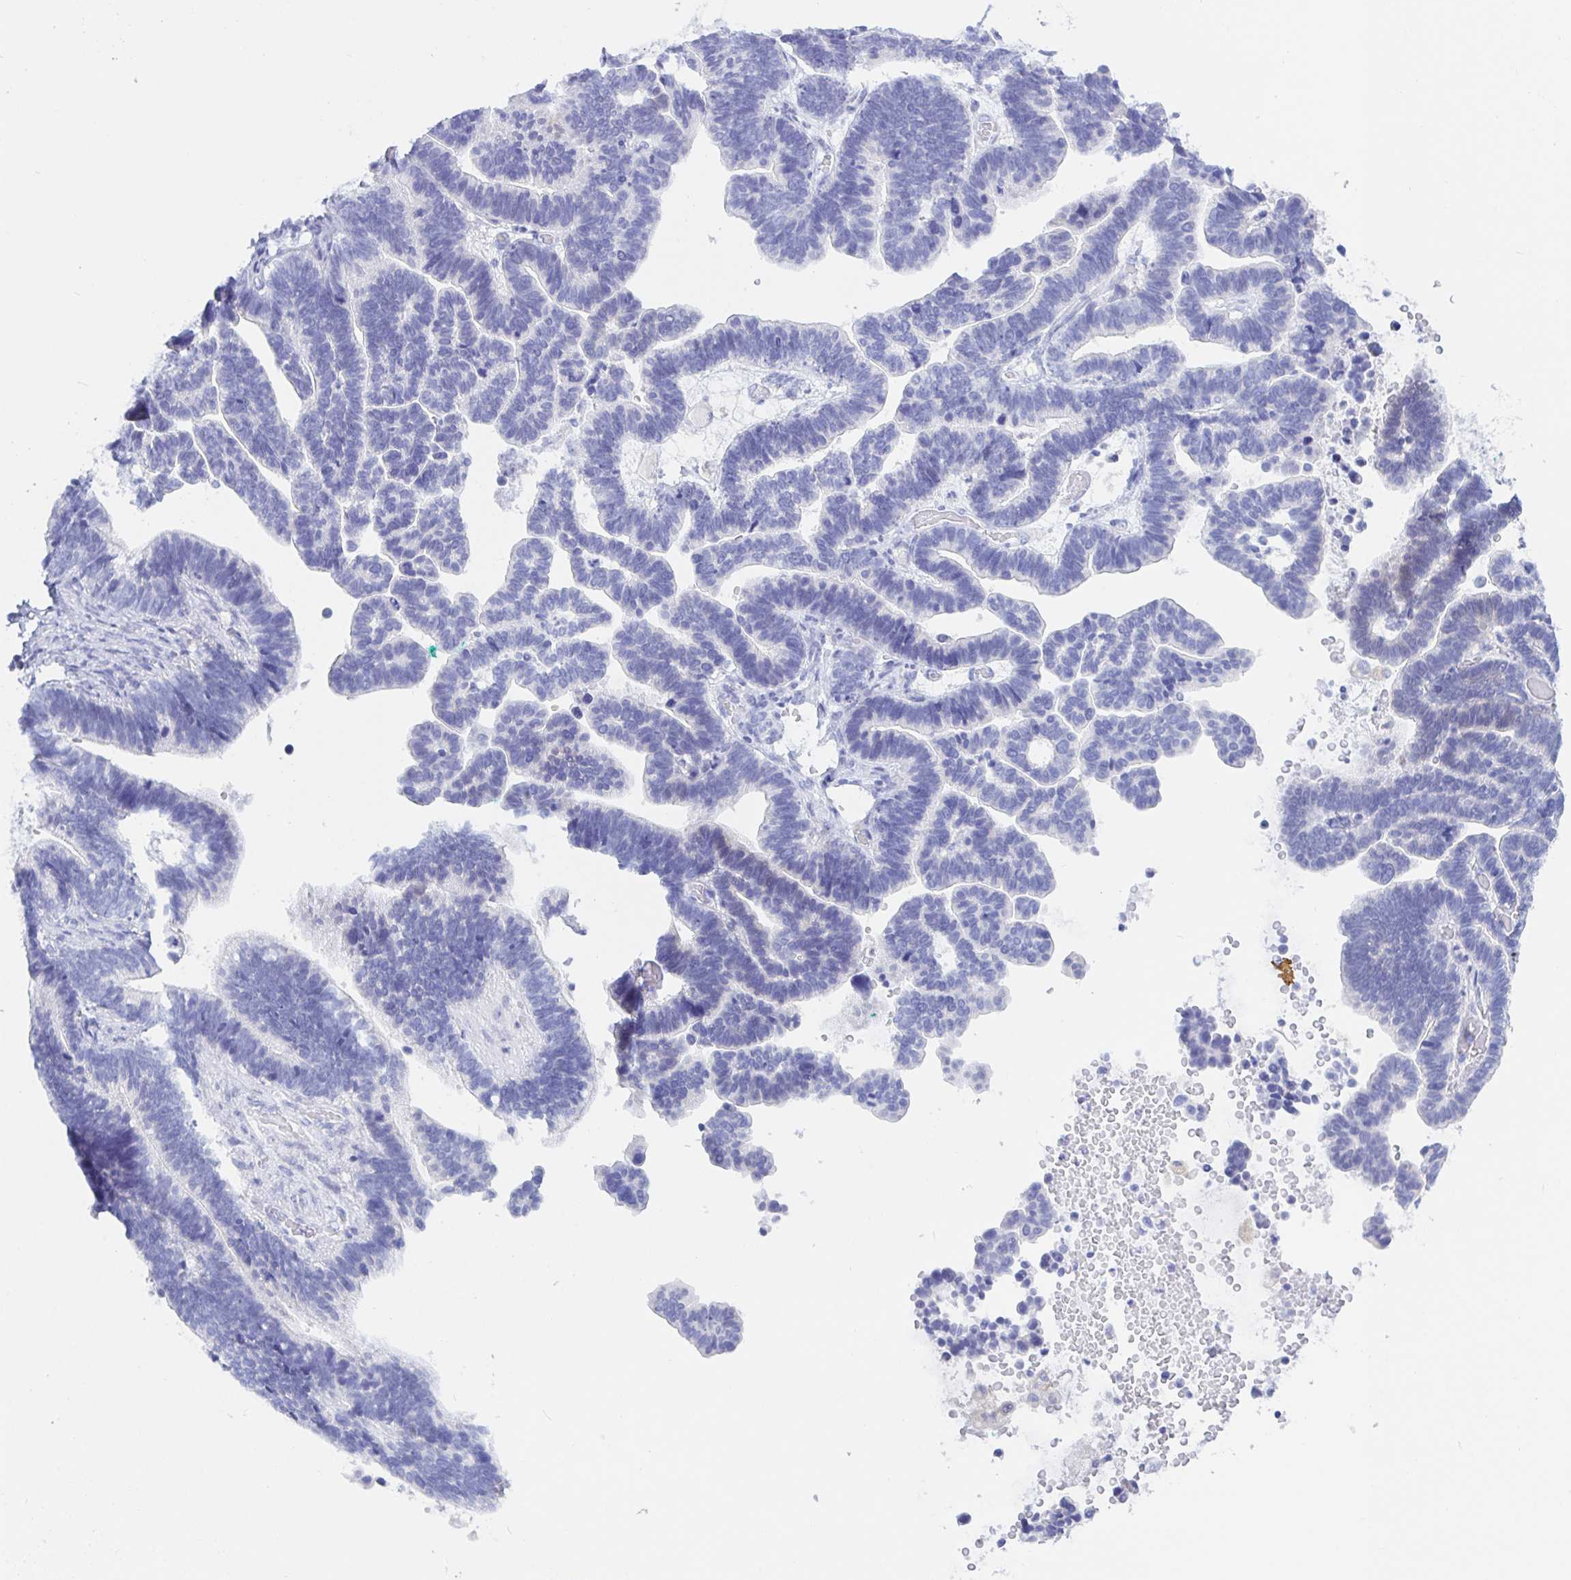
{"staining": {"intensity": "negative", "quantity": "none", "location": "none"}, "tissue": "ovarian cancer", "cell_type": "Tumor cells", "image_type": "cancer", "snomed": [{"axis": "morphology", "description": "Cystadenocarcinoma, serous, NOS"}, {"axis": "topography", "description": "Ovary"}], "caption": "This photomicrograph is of ovarian serous cystadenocarcinoma stained with IHC to label a protein in brown with the nuclei are counter-stained blue. There is no positivity in tumor cells.", "gene": "KCNH6", "patient": {"sex": "female", "age": 56}}